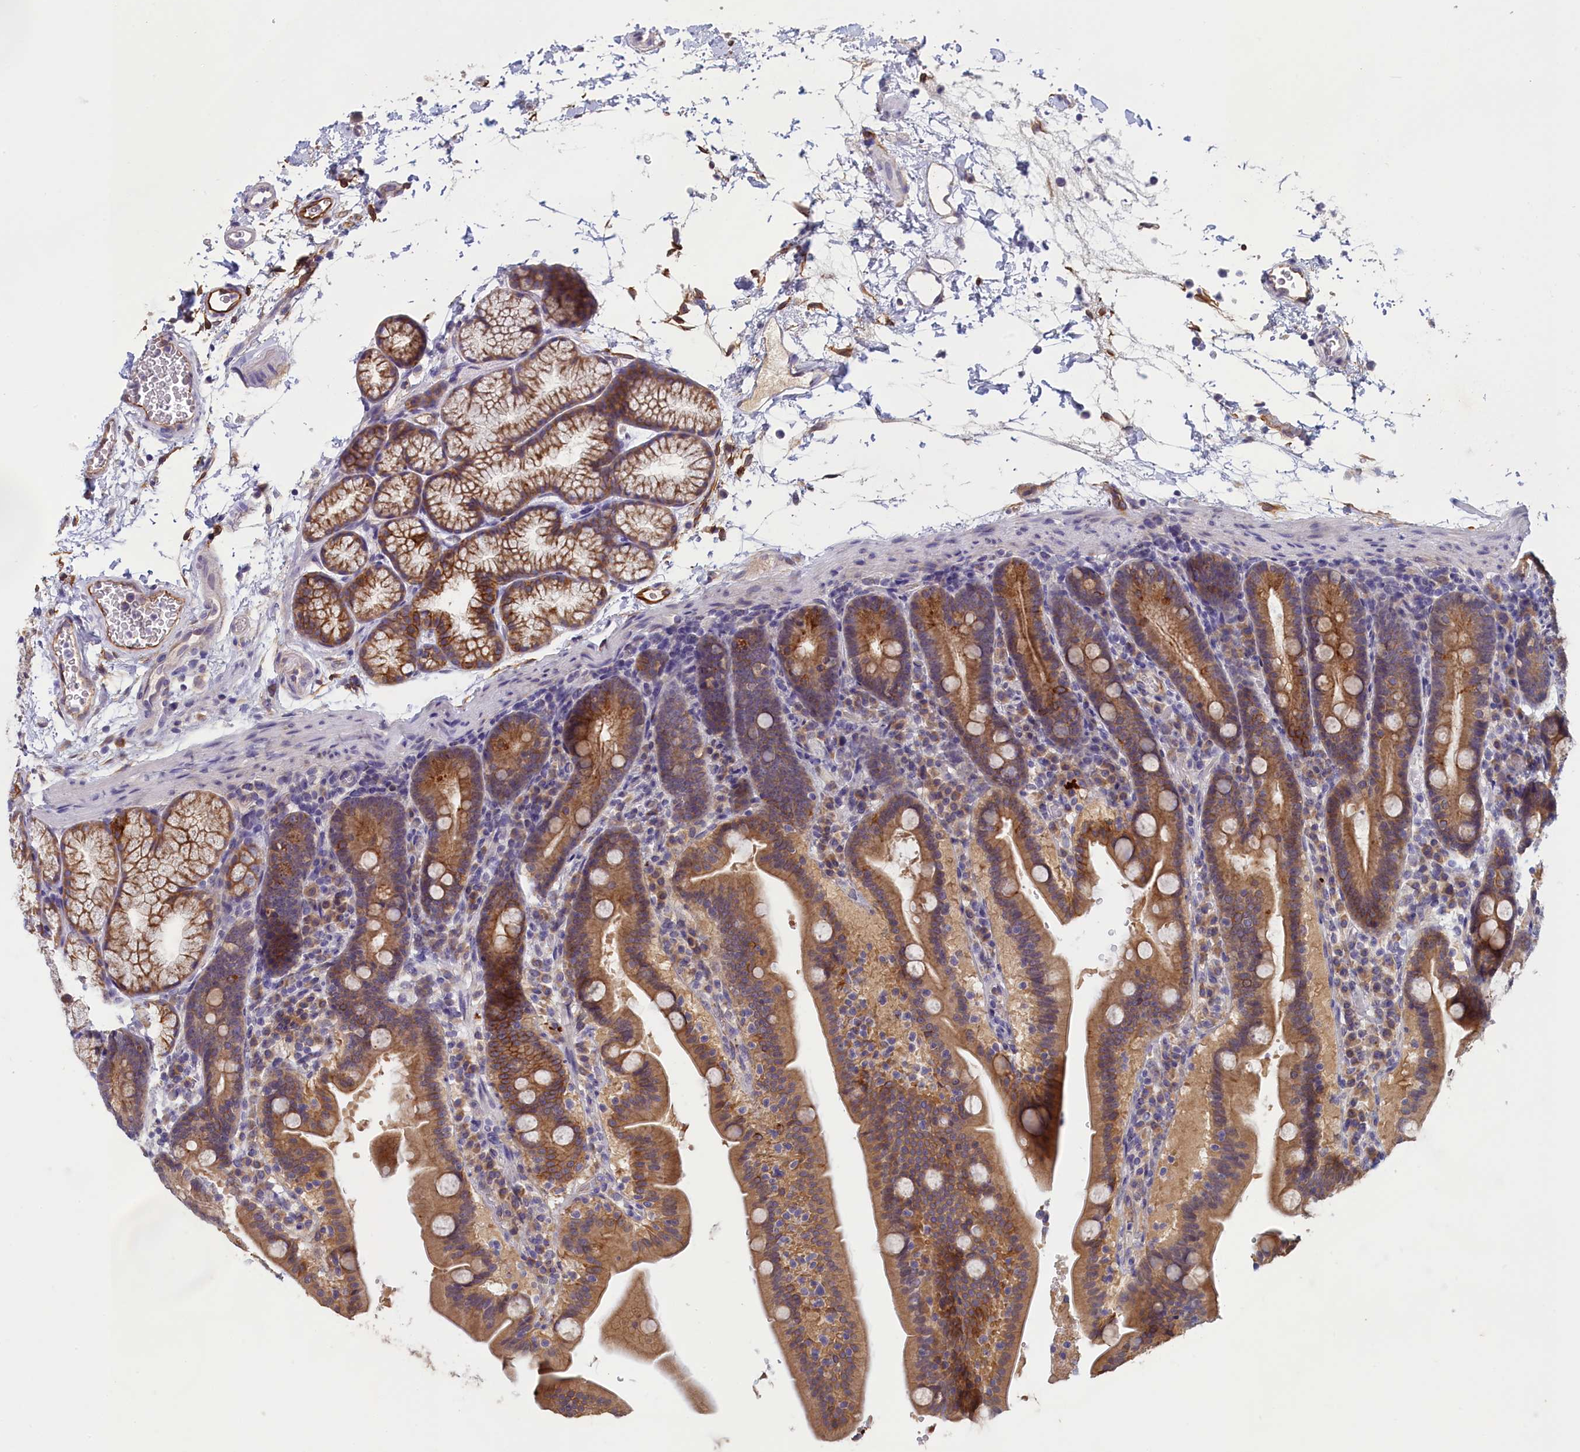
{"staining": {"intensity": "moderate", "quantity": ">75%", "location": "cytoplasmic/membranous"}, "tissue": "duodenum", "cell_type": "Glandular cells", "image_type": "normal", "snomed": [{"axis": "morphology", "description": "Normal tissue, NOS"}, {"axis": "topography", "description": "Duodenum"}], "caption": "Immunohistochemical staining of unremarkable duodenum reveals medium levels of moderate cytoplasmic/membranous staining in approximately >75% of glandular cells.", "gene": "COL19A1", "patient": {"sex": "male", "age": 54}}